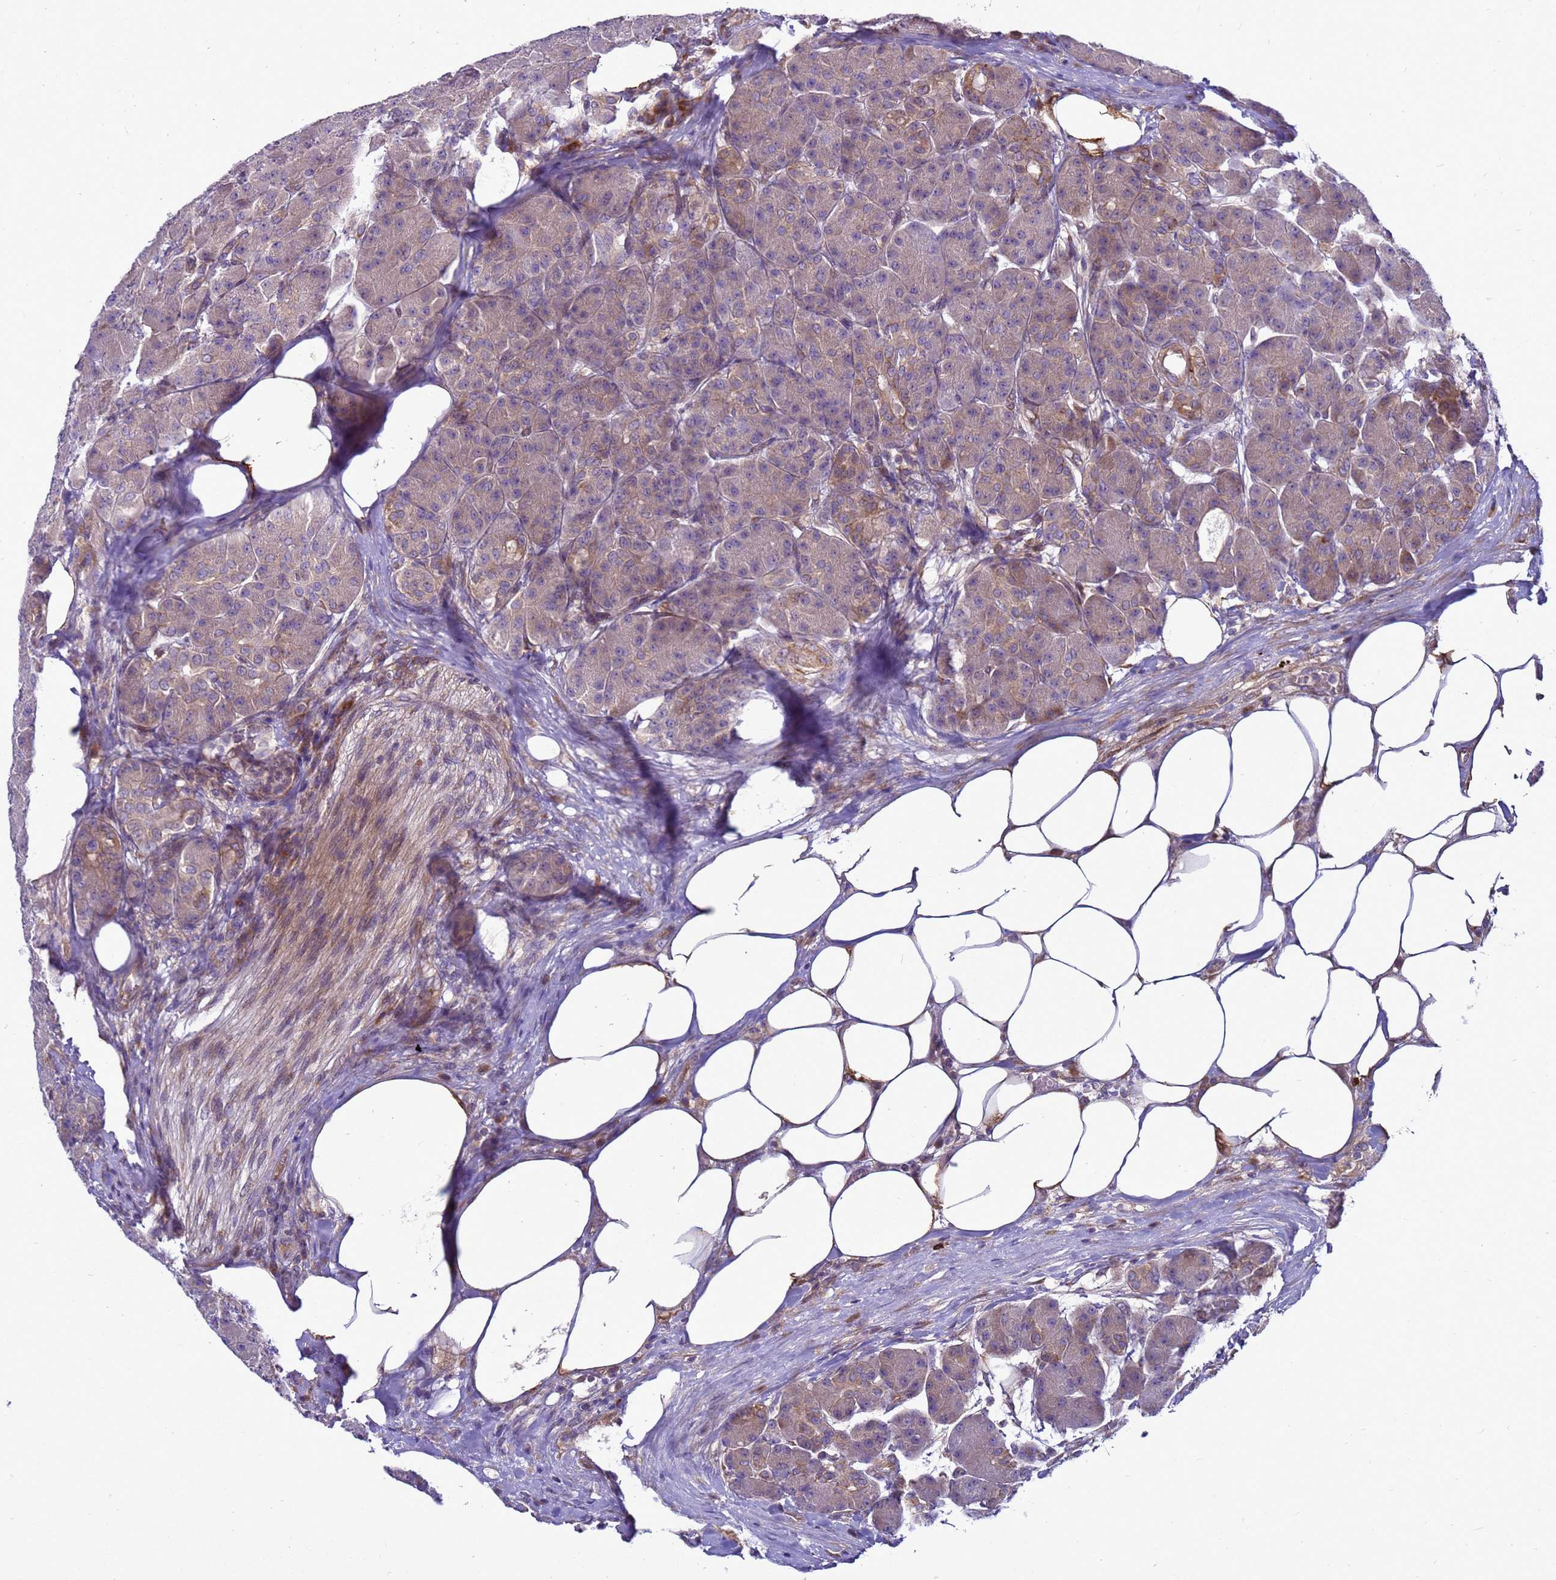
{"staining": {"intensity": "moderate", "quantity": "25%-75%", "location": "cytoplasmic/membranous"}, "tissue": "pancreas", "cell_type": "Exocrine glandular cells", "image_type": "normal", "snomed": [{"axis": "morphology", "description": "Normal tissue, NOS"}, {"axis": "topography", "description": "Pancreas"}], "caption": "This is a histology image of immunohistochemistry (IHC) staining of unremarkable pancreas, which shows moderate positivity in the cytoplasmic/membranous of exocrine glandular cells.", "gene": "MON1B", "patient": {"sex": "male", "age": 63}}